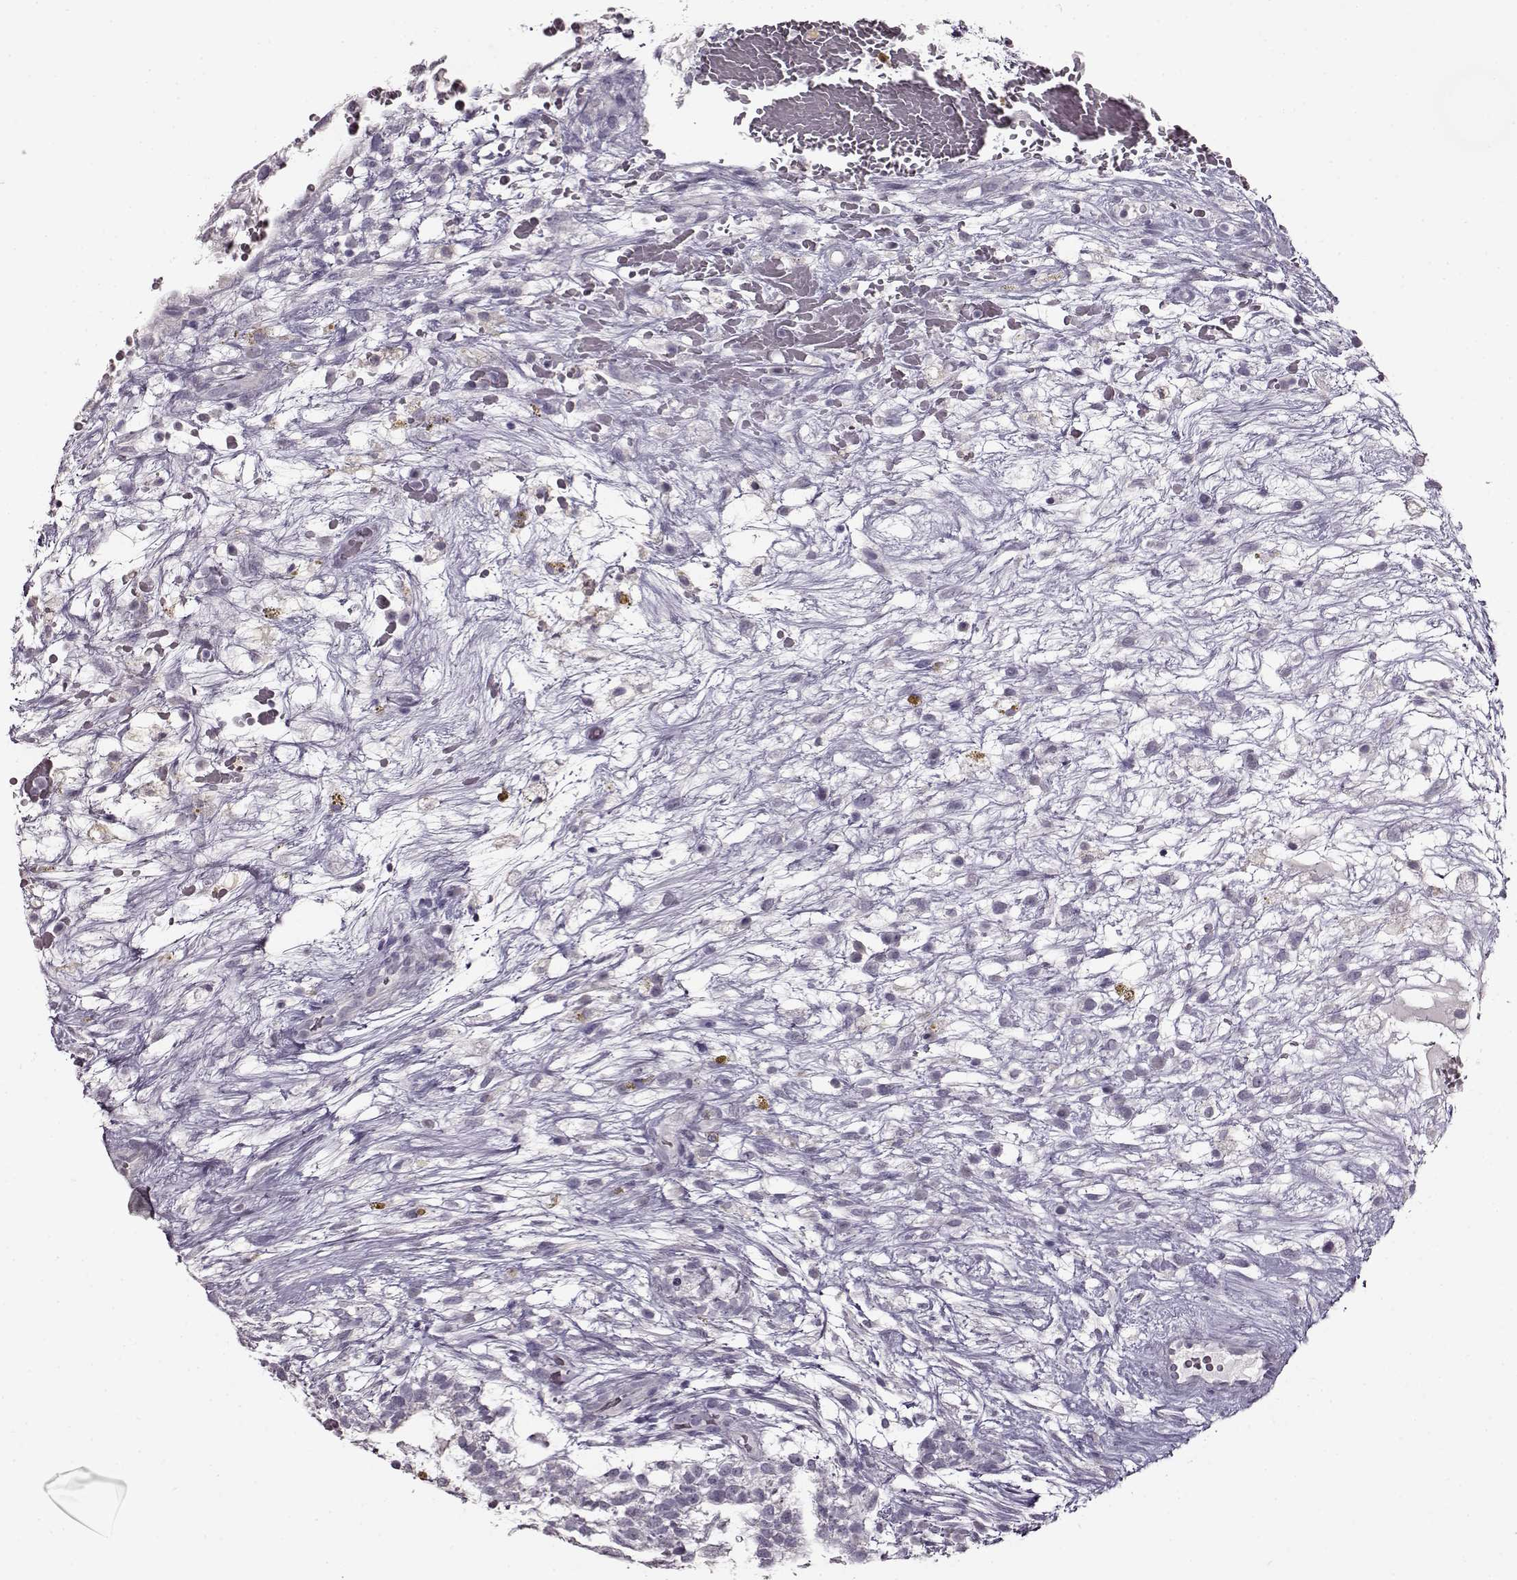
{"staining": {"intensity": "negative", "quantity": "none", "location": "none"}, "tissue": "testis cancer", "cell_type": "Tumor cells", "image_type": "cancer", "snomed": [{"axis": "morphology", "description": "Normal tissue, NOS"}, {"axis": "morphology", "description": "Carcinoma, Embryonal, NOS"}, {"axis": "topography", "description": "Testis"}], "caption": "There is no significant staining in tumor cells of embryonal carcinoma (testis). (Stains: DAB IHC with hematoxylin counter stain, Microscopy: brightfield microscopy at high magnification).", "gene": "FSHB", "patient": {"sex": "male", "age": 32}}